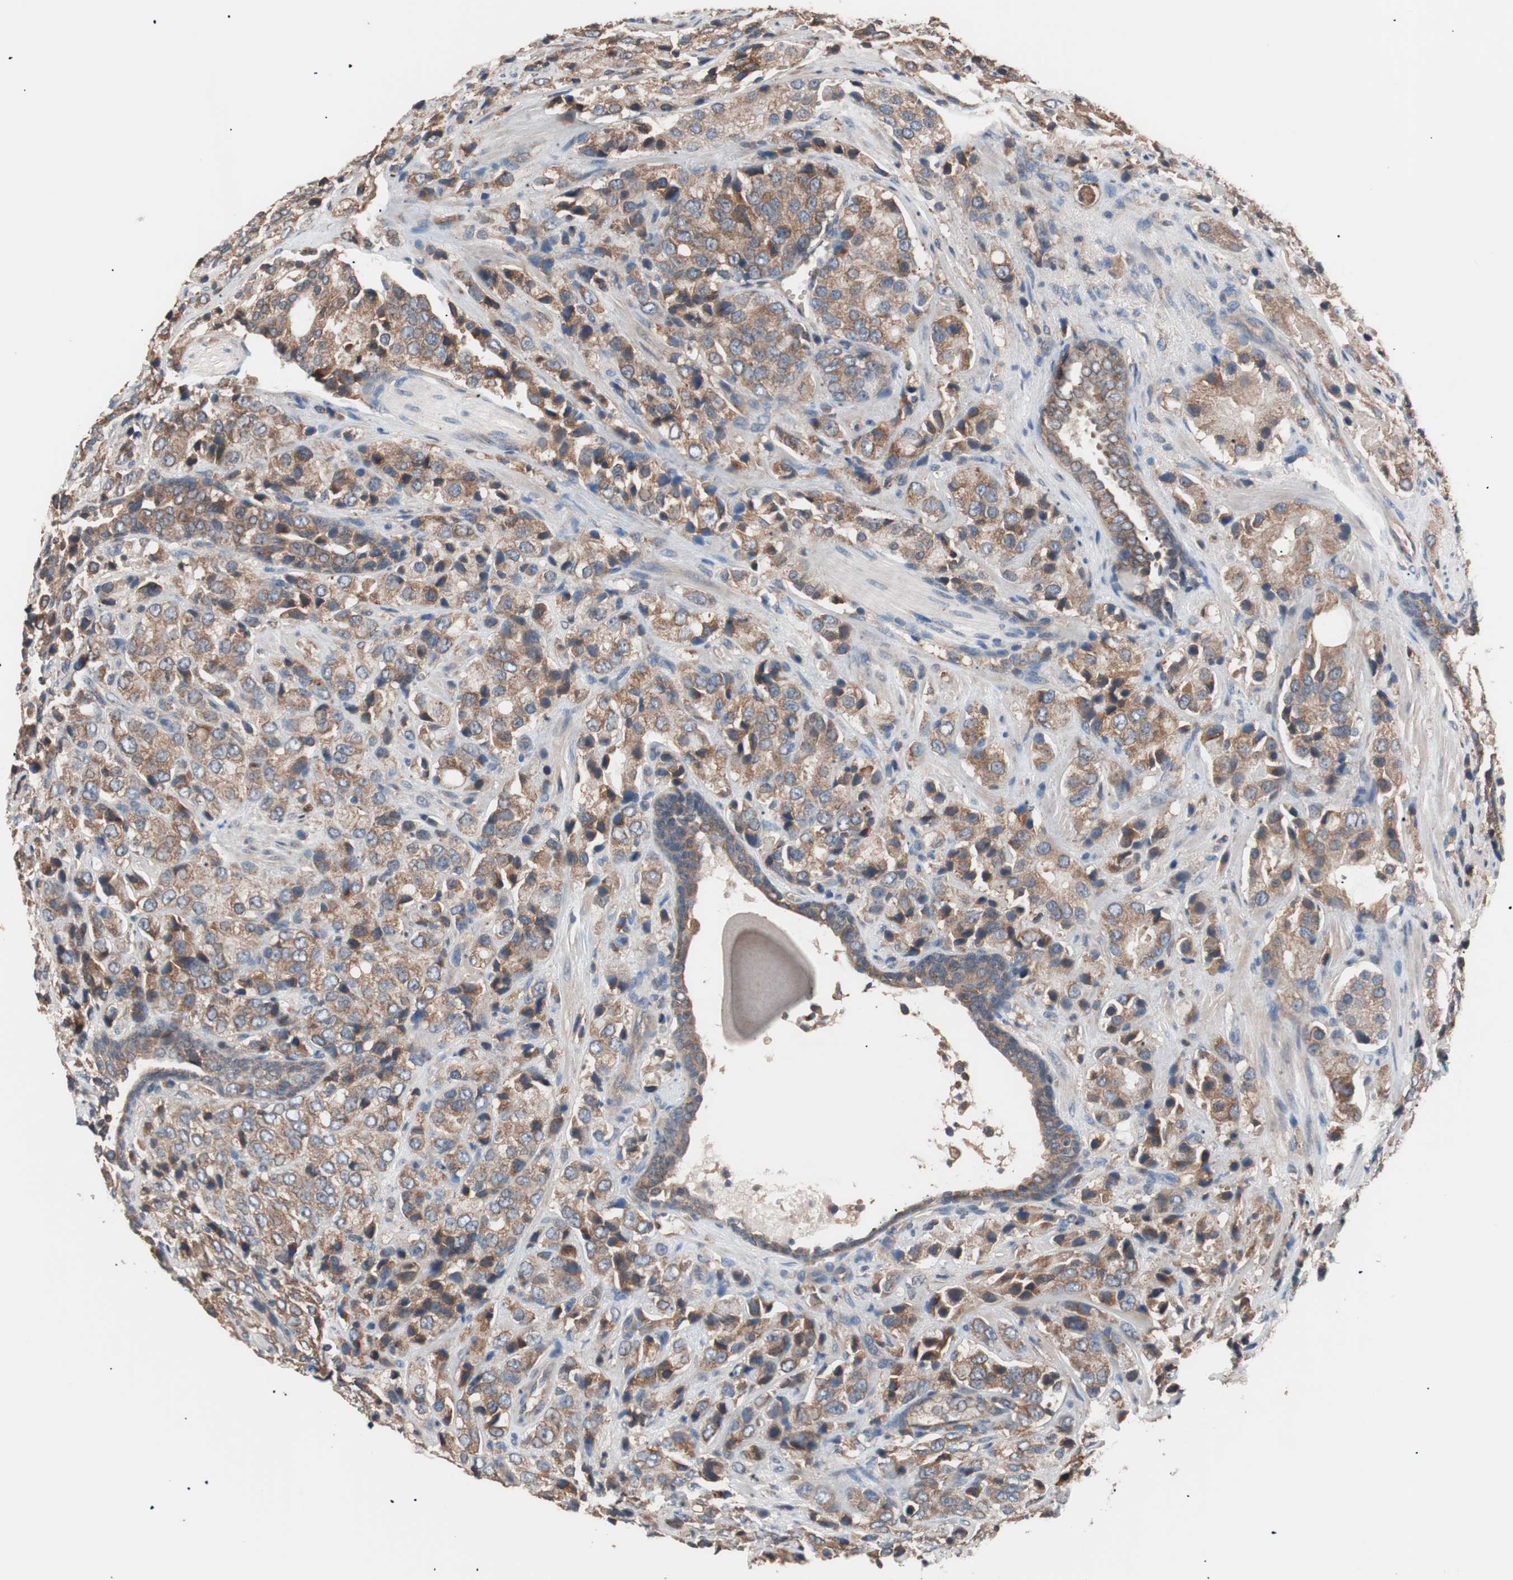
{"staining": {"intensity": "moderate", "quantity": ">75%", "location": "cytoplasmic/membranous"}, "tissue": "prostate cancer", "cell_type": "Tumor cells", "image_type": "cancer", "snomed": [{"axis": "morphology", "description": "Adenocarcinoma, High grade"}, {"axis": "topography", "description": "Prostate"}], "caption": "A high-resolution image shows immunohistochemistry staining of prostate cancer (high-grade adenocarcinoma), which displays moderate cytoplasmic/membranous staining in approximately >75% of tumor cells.", "gene": "GLYCTK", "patient": {"sex": "male", "age": 70}}